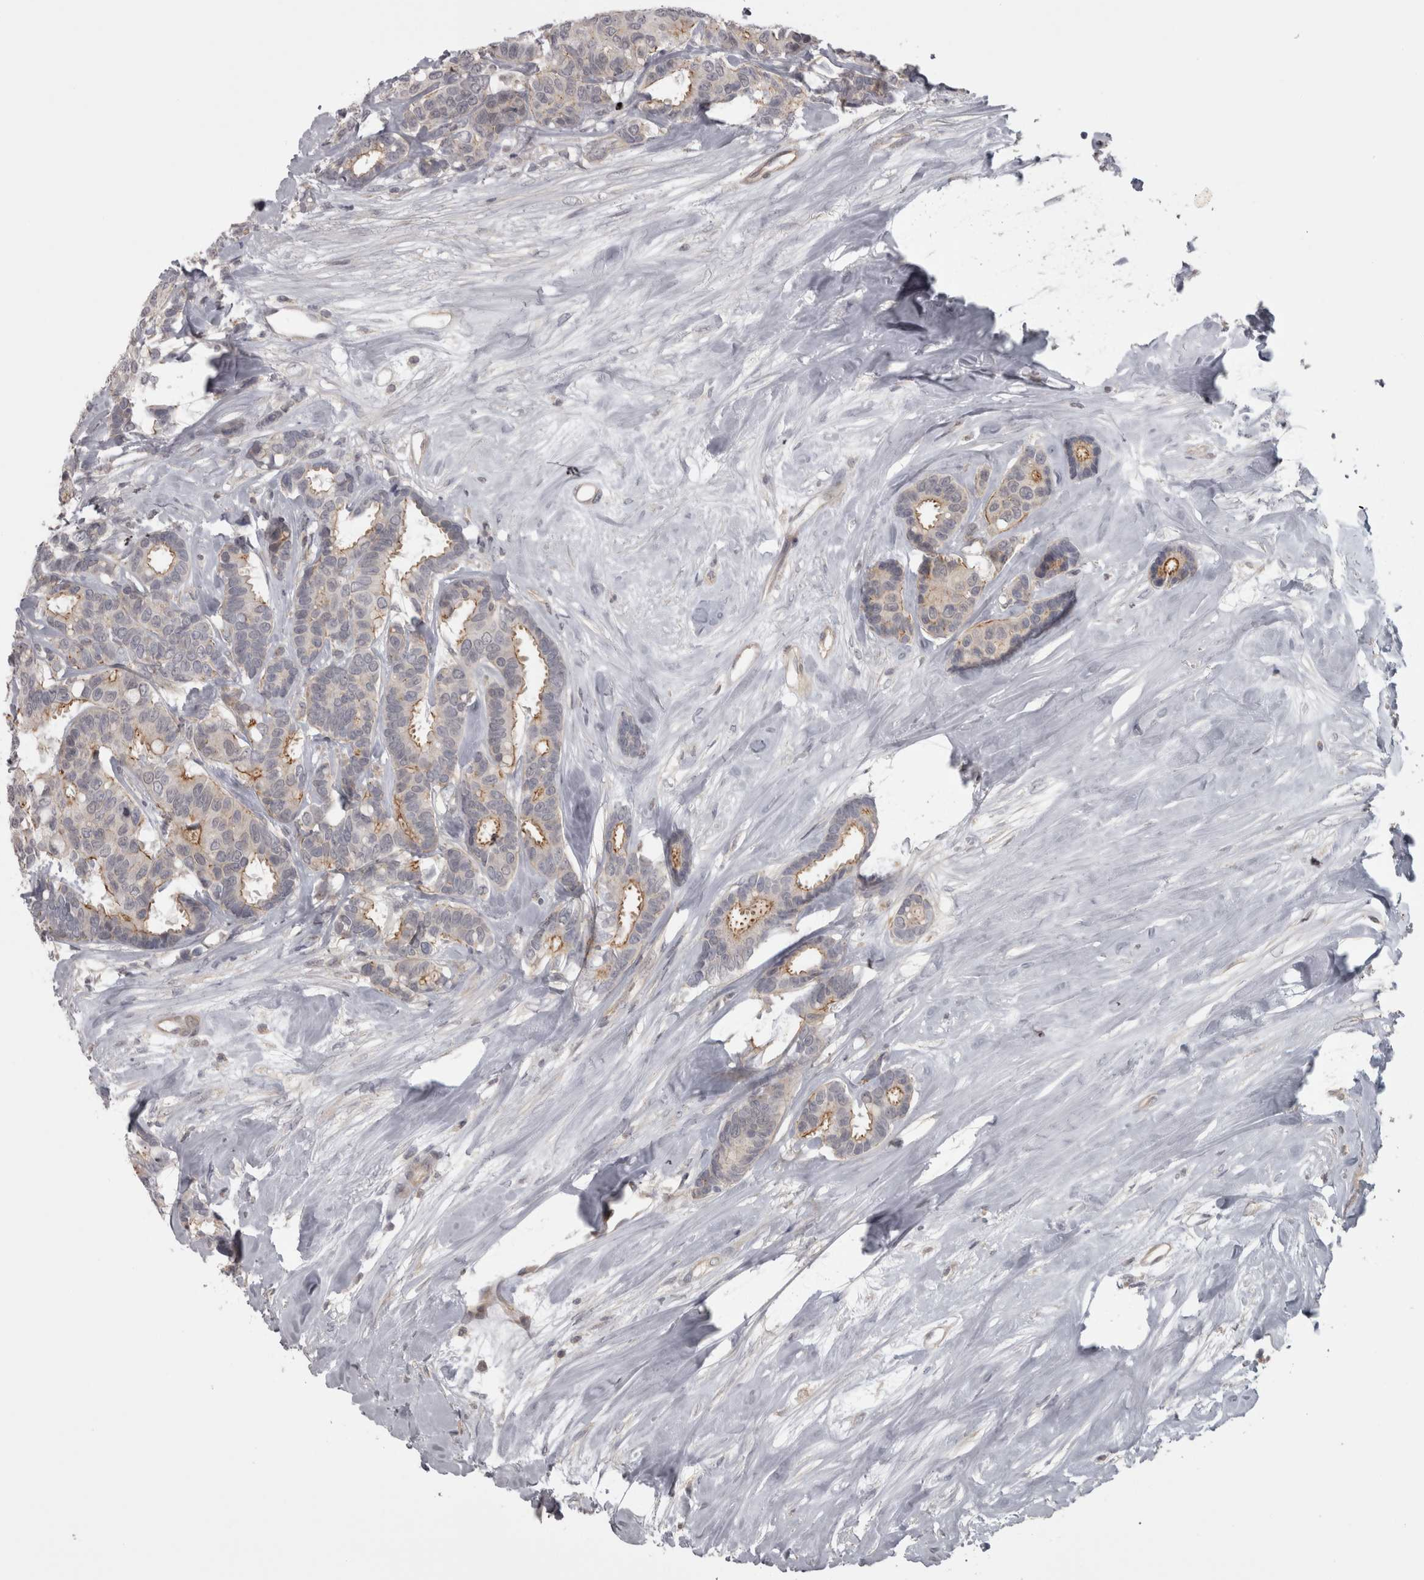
{"staining": {"intensity": "moderate", "quantity": "<25%", "location": "cytoplasmic/membranous"}, "tissue": "breast cancer", "cell_type": "Tumor cells", "image_type": "cancer", "snomed": [{"axis": "morphology", "description": "Duct carcinoma"}, {"axis": "topography", "description": "Breast"}], "caption": "Intraductal carcinoma (breast) was stained to show a protein in brown. There is low levels of moderate cytoplasmic/membranous staining in about <25% of tumor cells.", "gene": "PPP1R12B", "patient": {"sex": "female", "age": 87}}